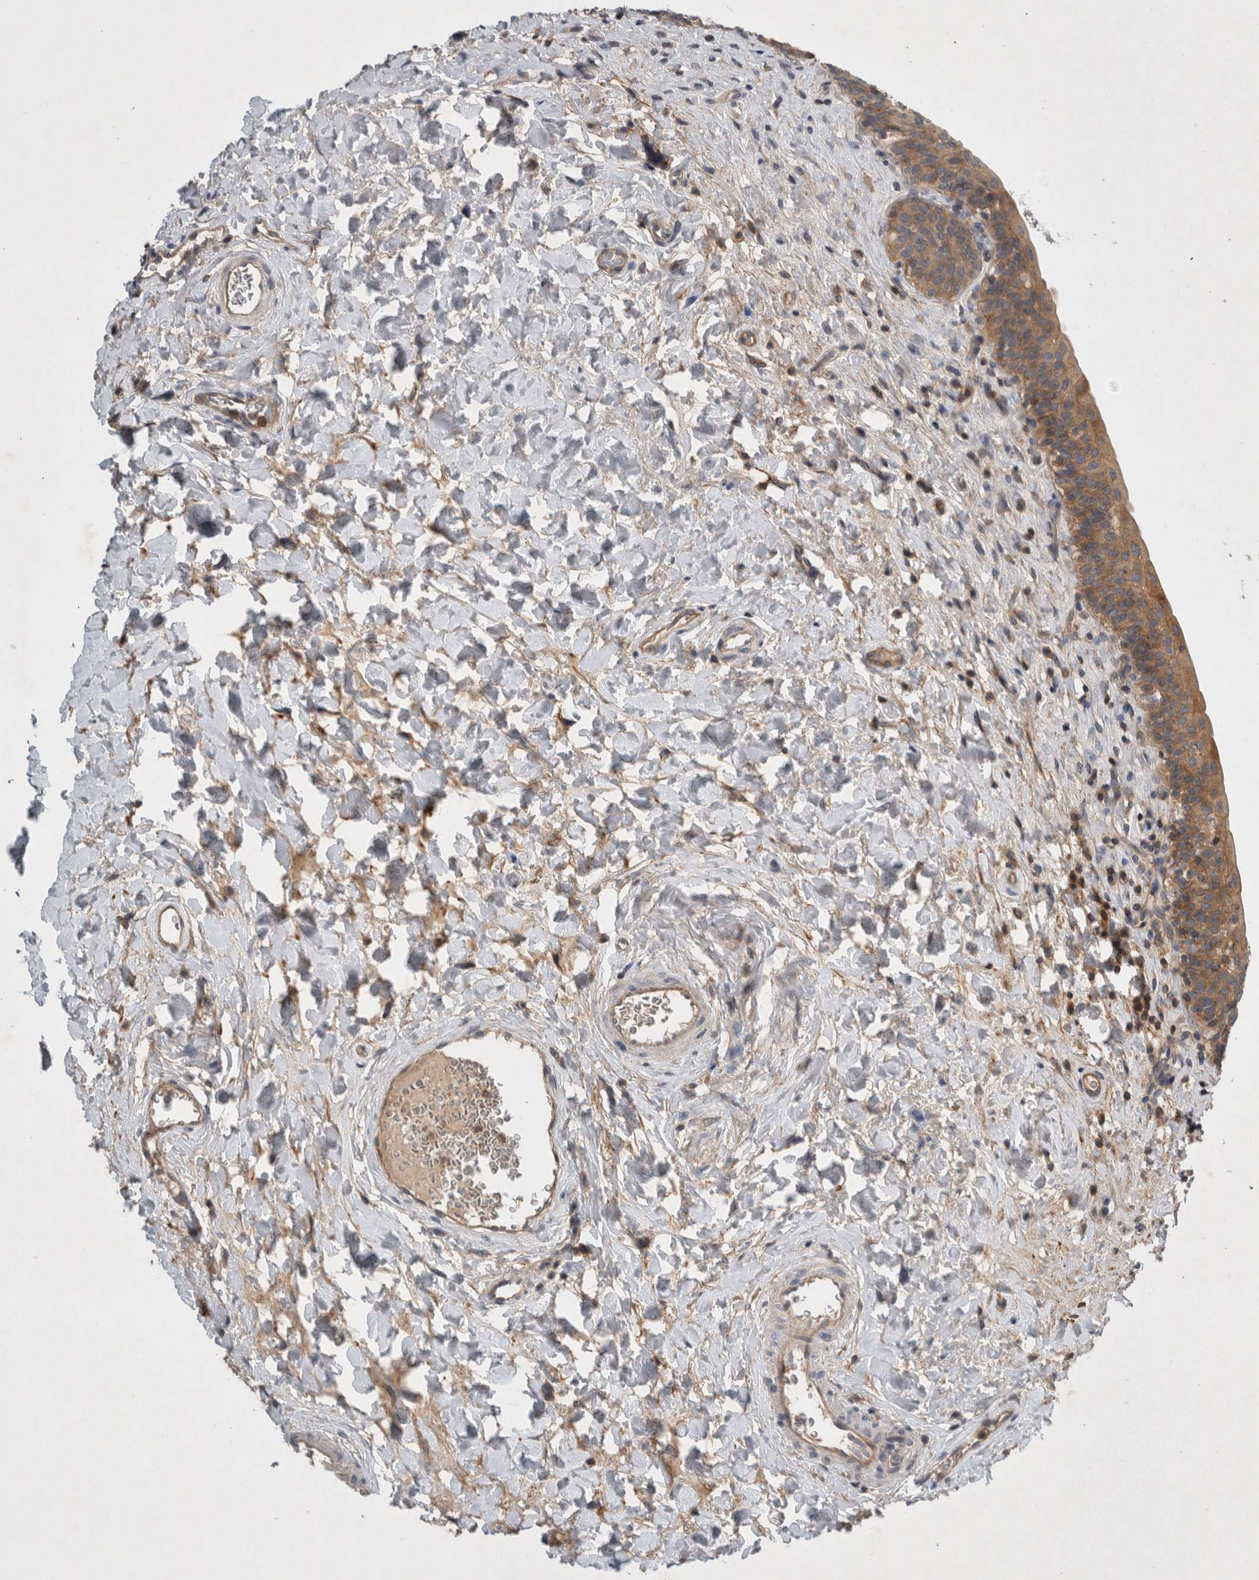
{"staining": {"intensity": "moderate", "quantity": ">75%", "location": "cytoplasmic/membranous"}, "tissue": "urinary bladder", "cell_type": "Urothelial cells", "image_type": "normal", "snomed": [{"axis": "morphology", "description": "Normal tissue, NOS"}, {"axis": "topography", "description": "Urinary bladder"}], "caption": "This micrograph reveals IHC staining of normal urinary bladder, with medium moderate cytoplasmic/membranous positivity in about >75% of urothelial cells.", "gene": "SCARA5", "patient": {"sex": "male", "age": 83}}